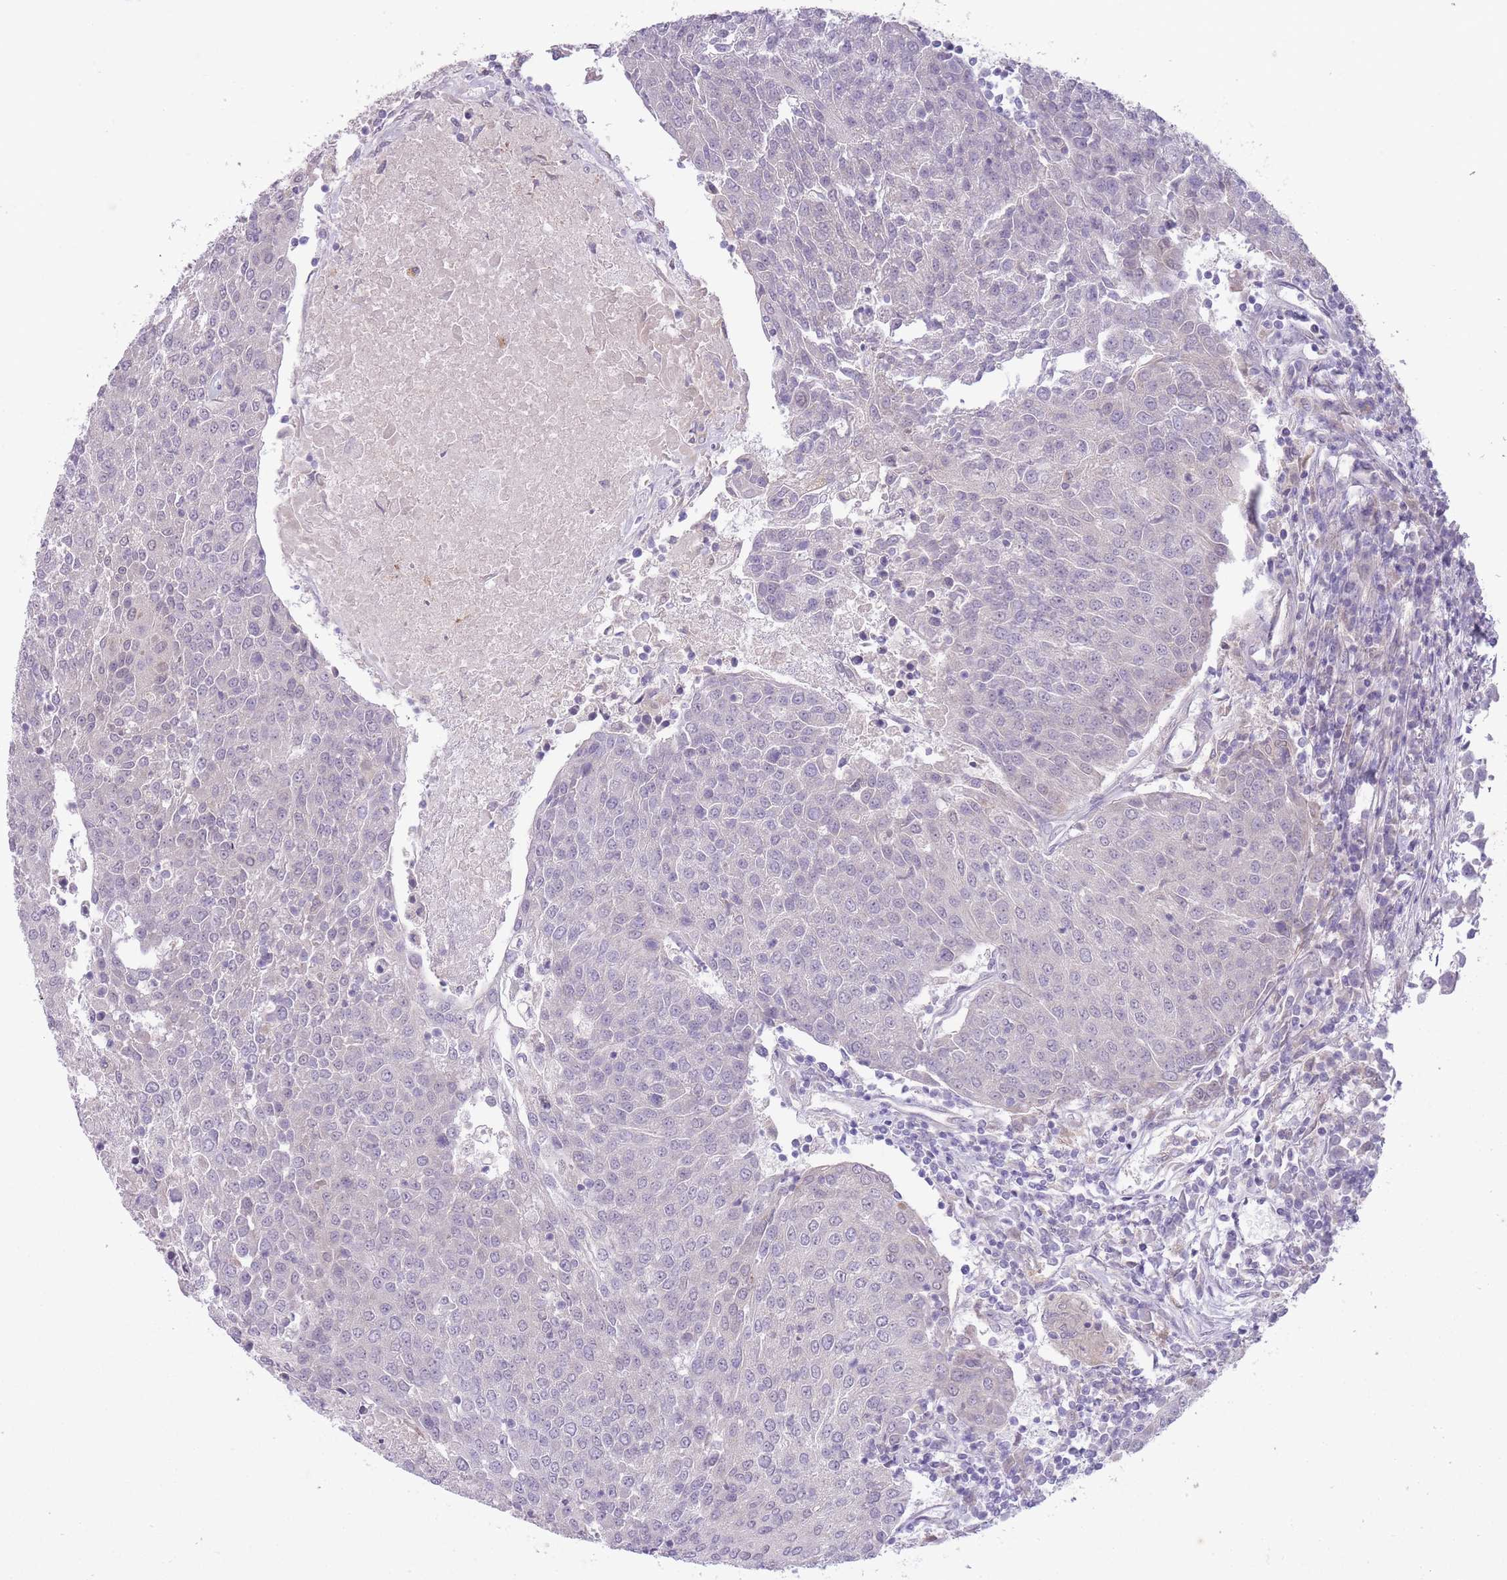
{"staining": {"intensity": "negative", "quantity": "none", "location": "none"}, "tissue": "urothelial cancer", "cell_type": "Tumor cells", "image_type": "cancer", "snomed": [{"axis": "morphology", "description": "Urothelial carcinoma, High grade"}, {"axis": "topography", "description": "Urinary bladder"}], "caption": "The histopathology image demonstrates no significant staining in tumor cells of urothelial cancer. (Immunohistochemistry (ihc), brightfield microscopy, high magnification).", "gene": "ARPIN", "patient": {"sex": "female", "age": 85}}